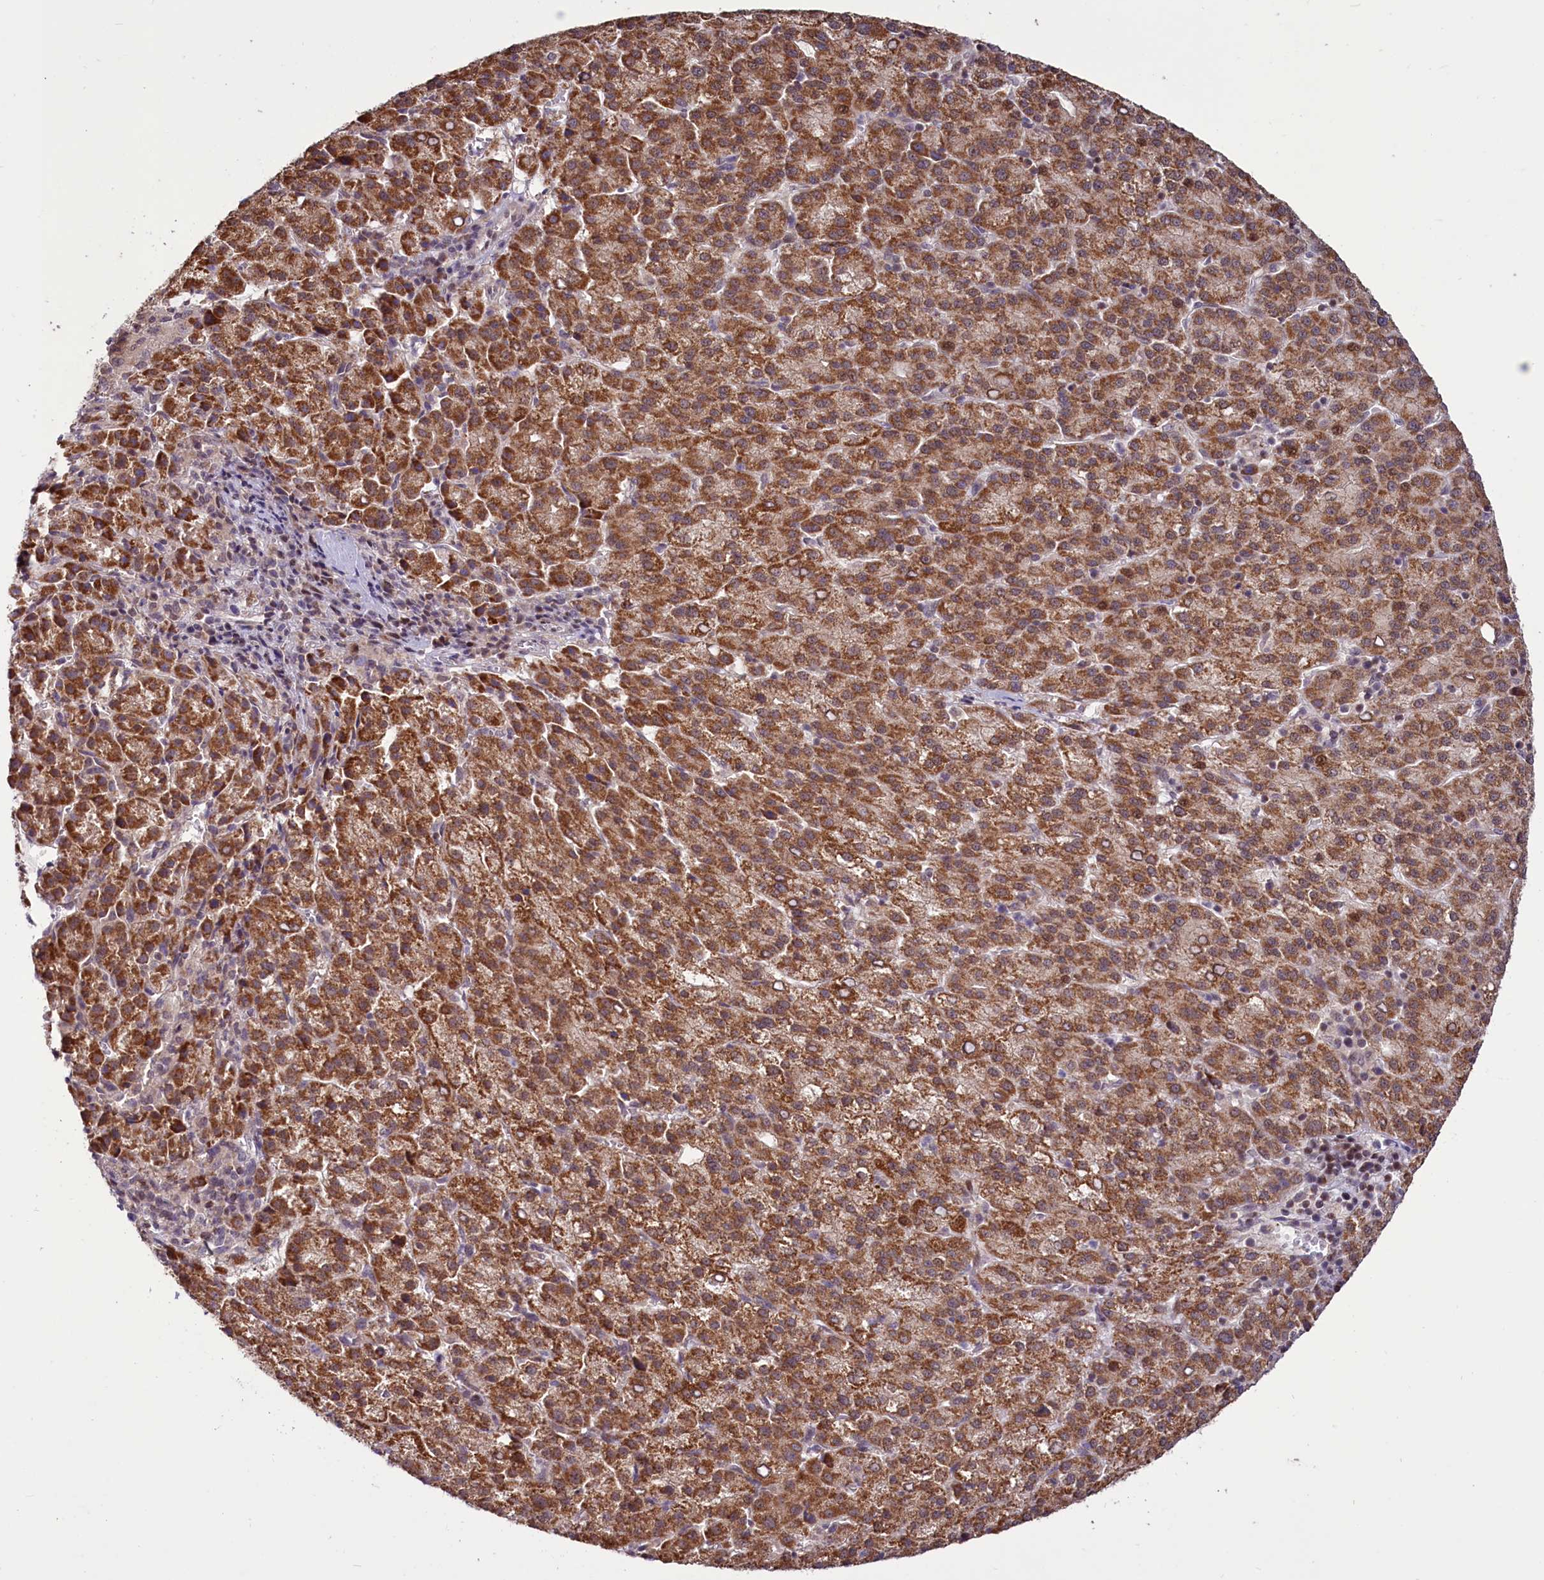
{"staining": {"intensity": "strong", "quantity": ">75%", "location": "cytoplasmic/membranous"}, "tissue": "liver cancer", "cell_type": "Tumor cells", "image_type": "cancer", "snomed": [{"axis": "morphology", "description": "Carcinoma, Hepatocellular, NOS"}, {"axis": "topography", "description": "Liver"}], "caption": "Immunohistochemistry of human liver cancer (hepatocellular carcinoma) reveals high levels of strong cytoplasmic/membranous staining in about >75% of tumor cells.", "gene": "PHC3", "patient": {"sex": "female", "age": 58}}